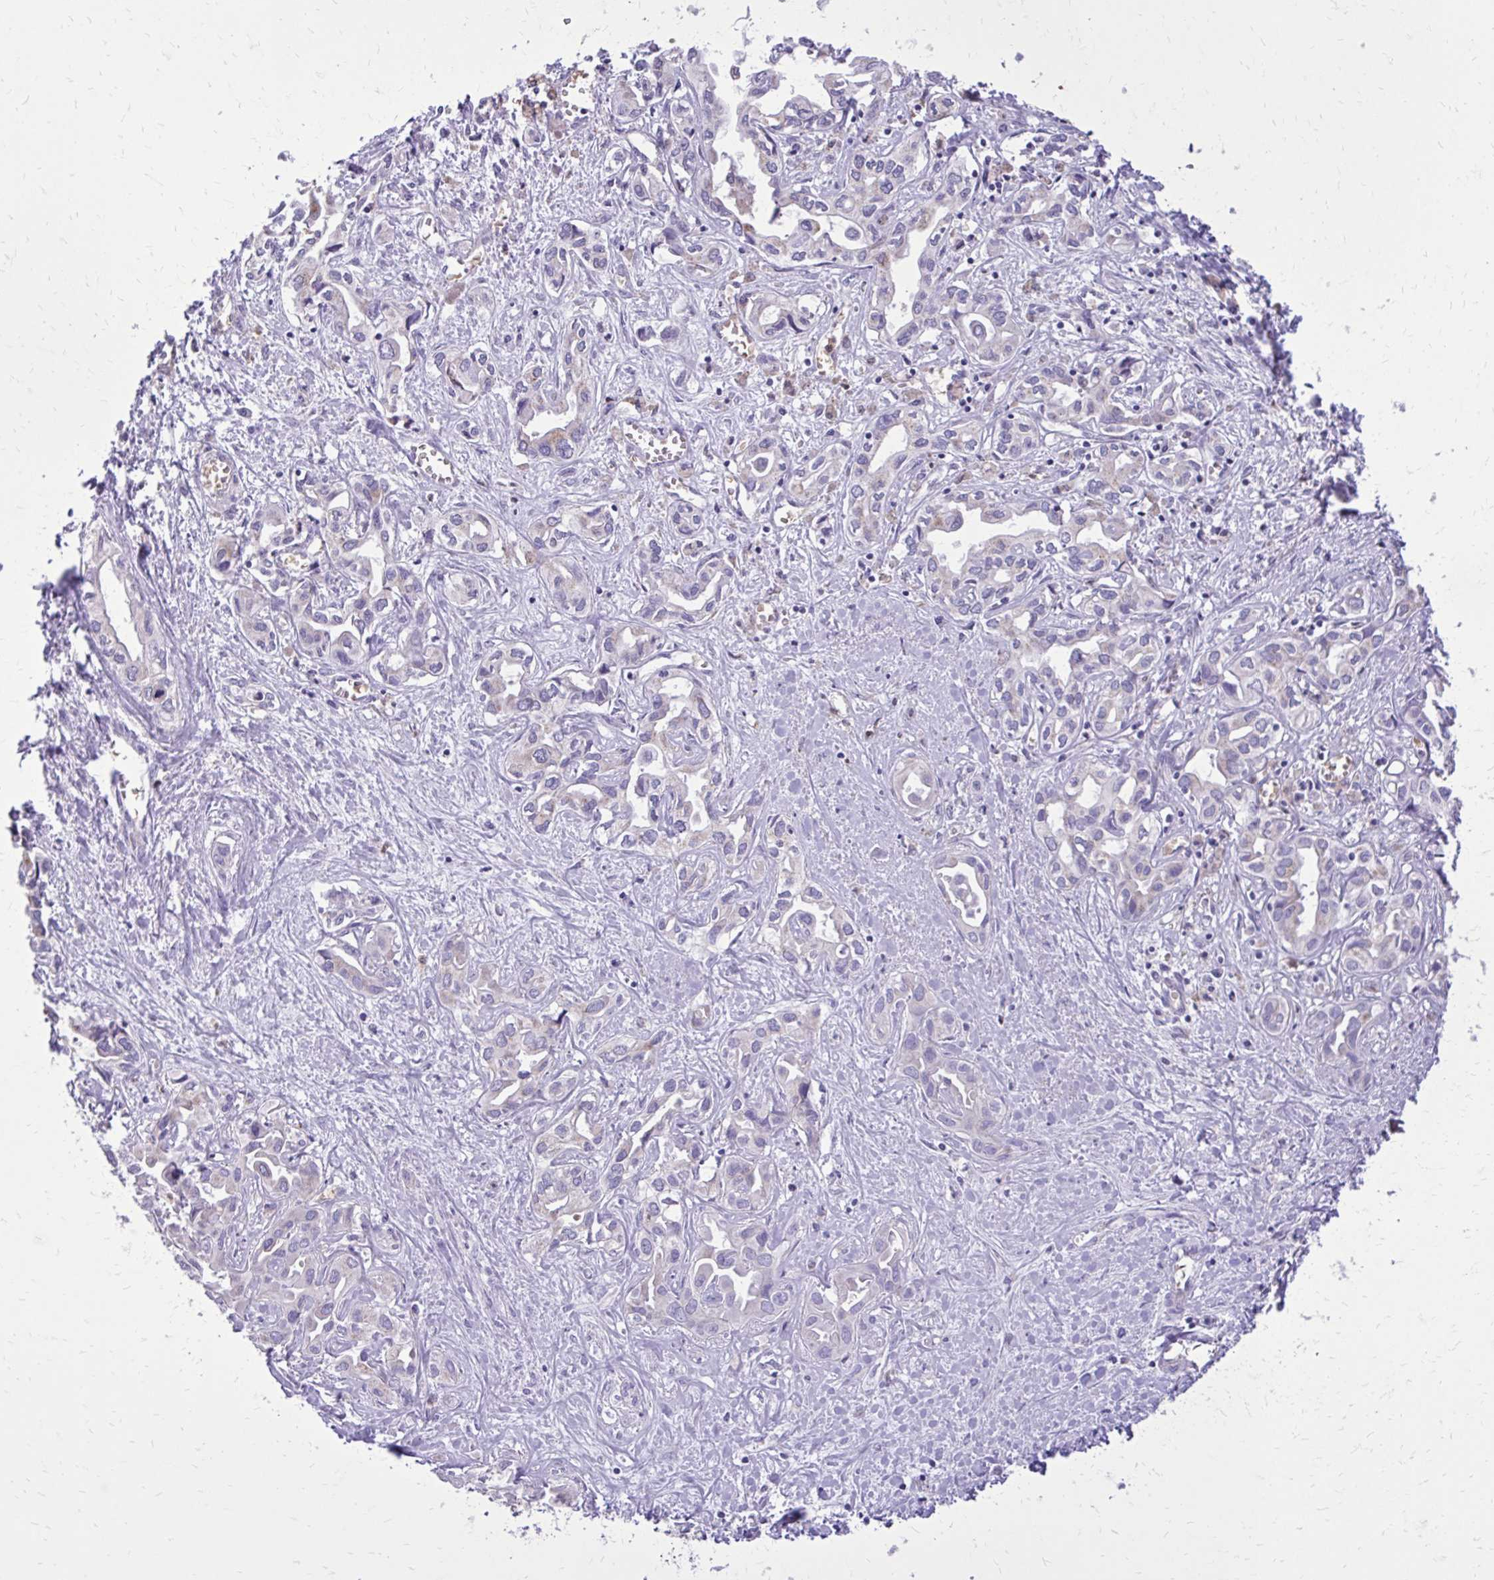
{"staining": {"intensity": "negative", "quantity": "none", "location": "none"}, "tissue": "liver cancer", "cell_type": "Tumor cells", "image_type": "cancer", "snomed": [{"axis": "morphology", "description": "Cholangiocarcinoma"}, {"axis": "topography", "description": "Liver"}], "caption": "Image shows no protein expression in tumor cells of liver cancer tissue. Nuclei are stained in blue.", "gene": "CAT", "patient": {"sex": "female", "age": 64}}